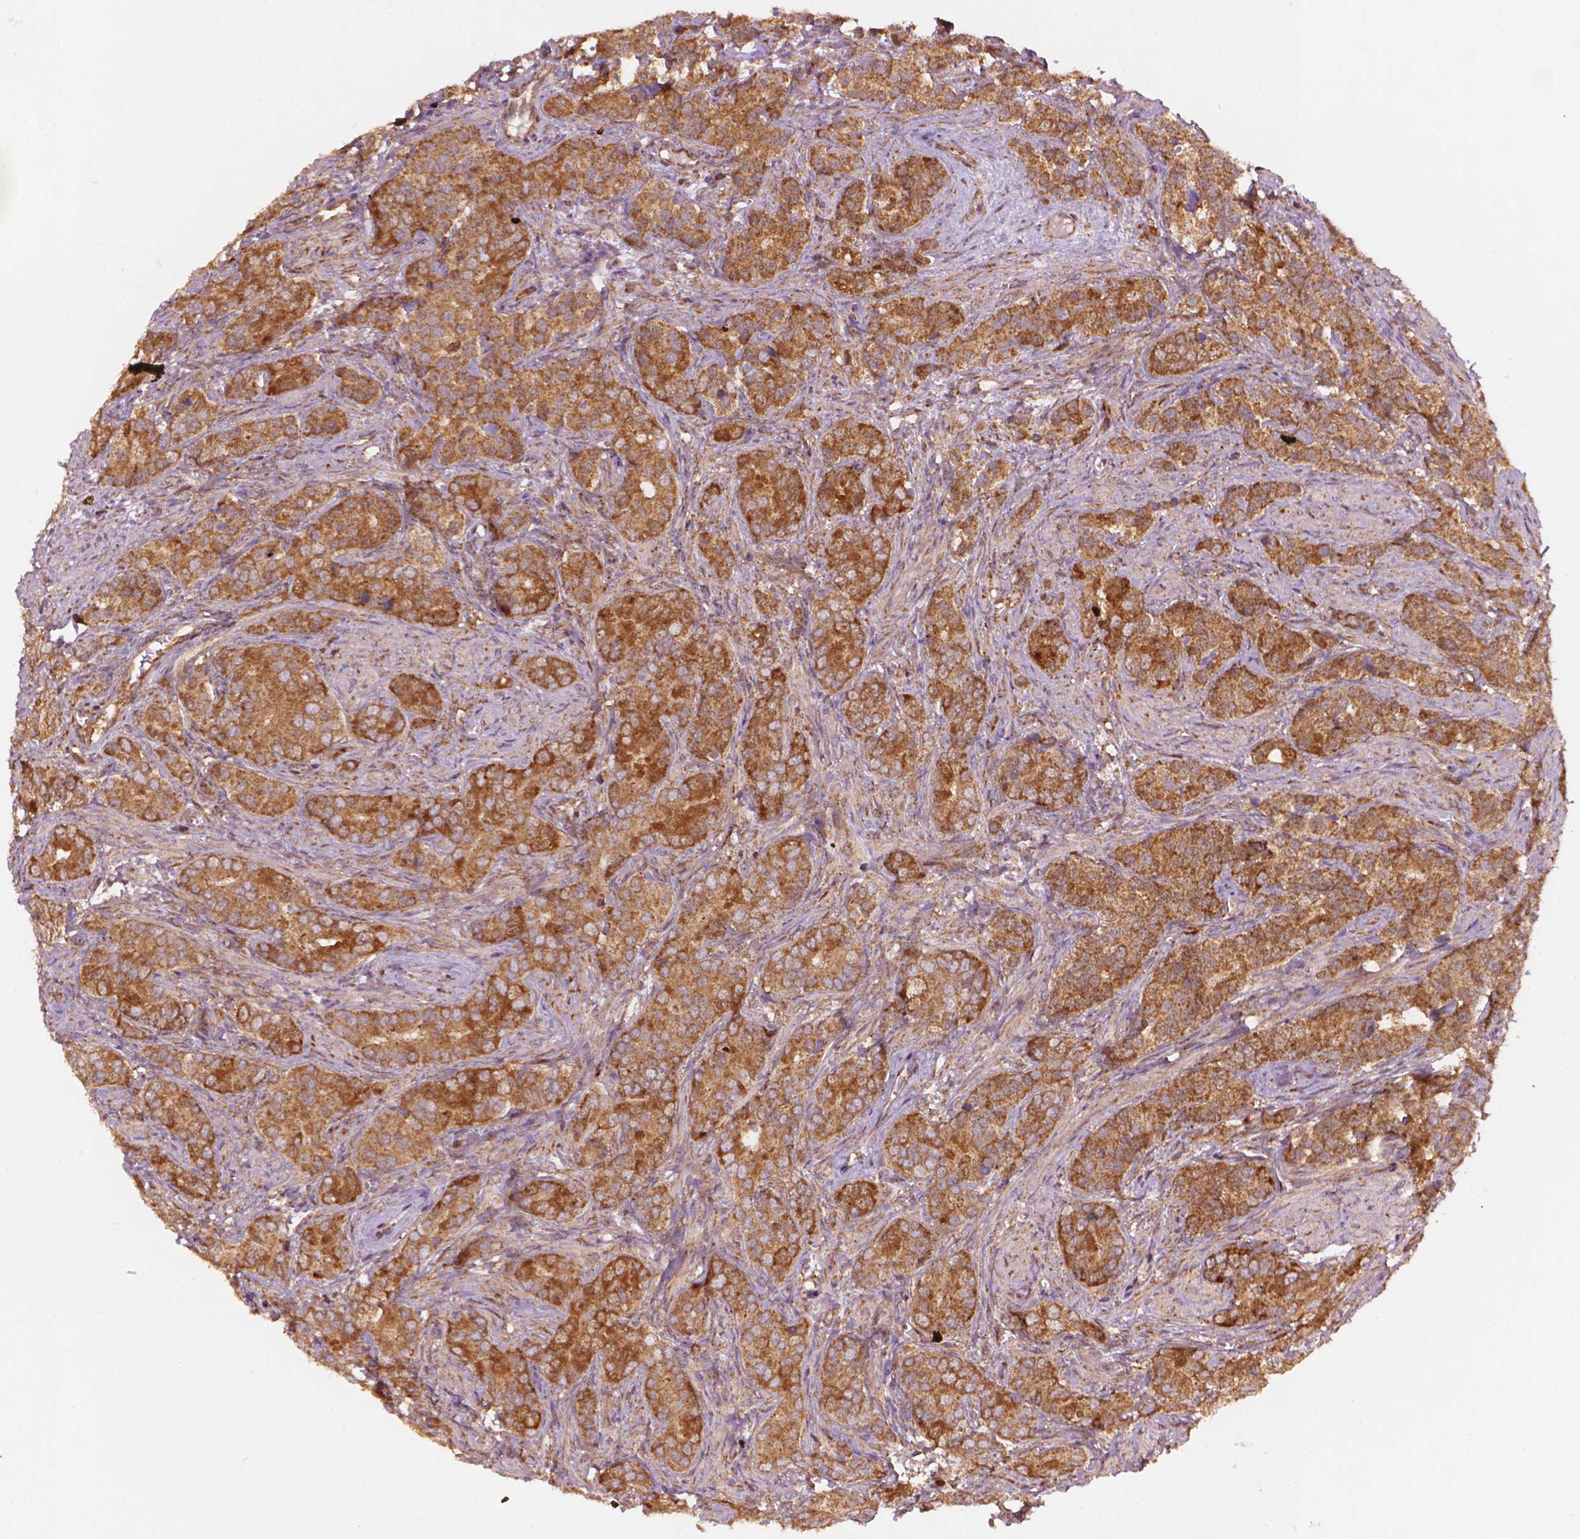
{"staining": {"intensity": "moderate", "quantity": ">75%", "location": "cytoplasmic/membranous"}, "tissue": "prostate cancer", "cell_type": "Tumor cells", "image_type": "cancer", "snomed": [{"axis": "morphology", "description": "Adenocarcinoma, High grade"}, {"axis": "topography", "description": "Prostate"}], "caption": "Immunohistochemistry staining of adenocarcinoma (high-grade) (prostate), which exhibits medium levels of moderate cytoplasmic/membranous positivity in approximately >75% of tumor cells indicating moderate cytoplasmic/membranous protein staining. The staining was performed using DAB (3,3'-diaminobenzidine) (brown) for protein detection and nuclei were counterstained in hematoxylin (blue).", "gene": "VARS2", "patient": {"sex": "male", "age": 84}}